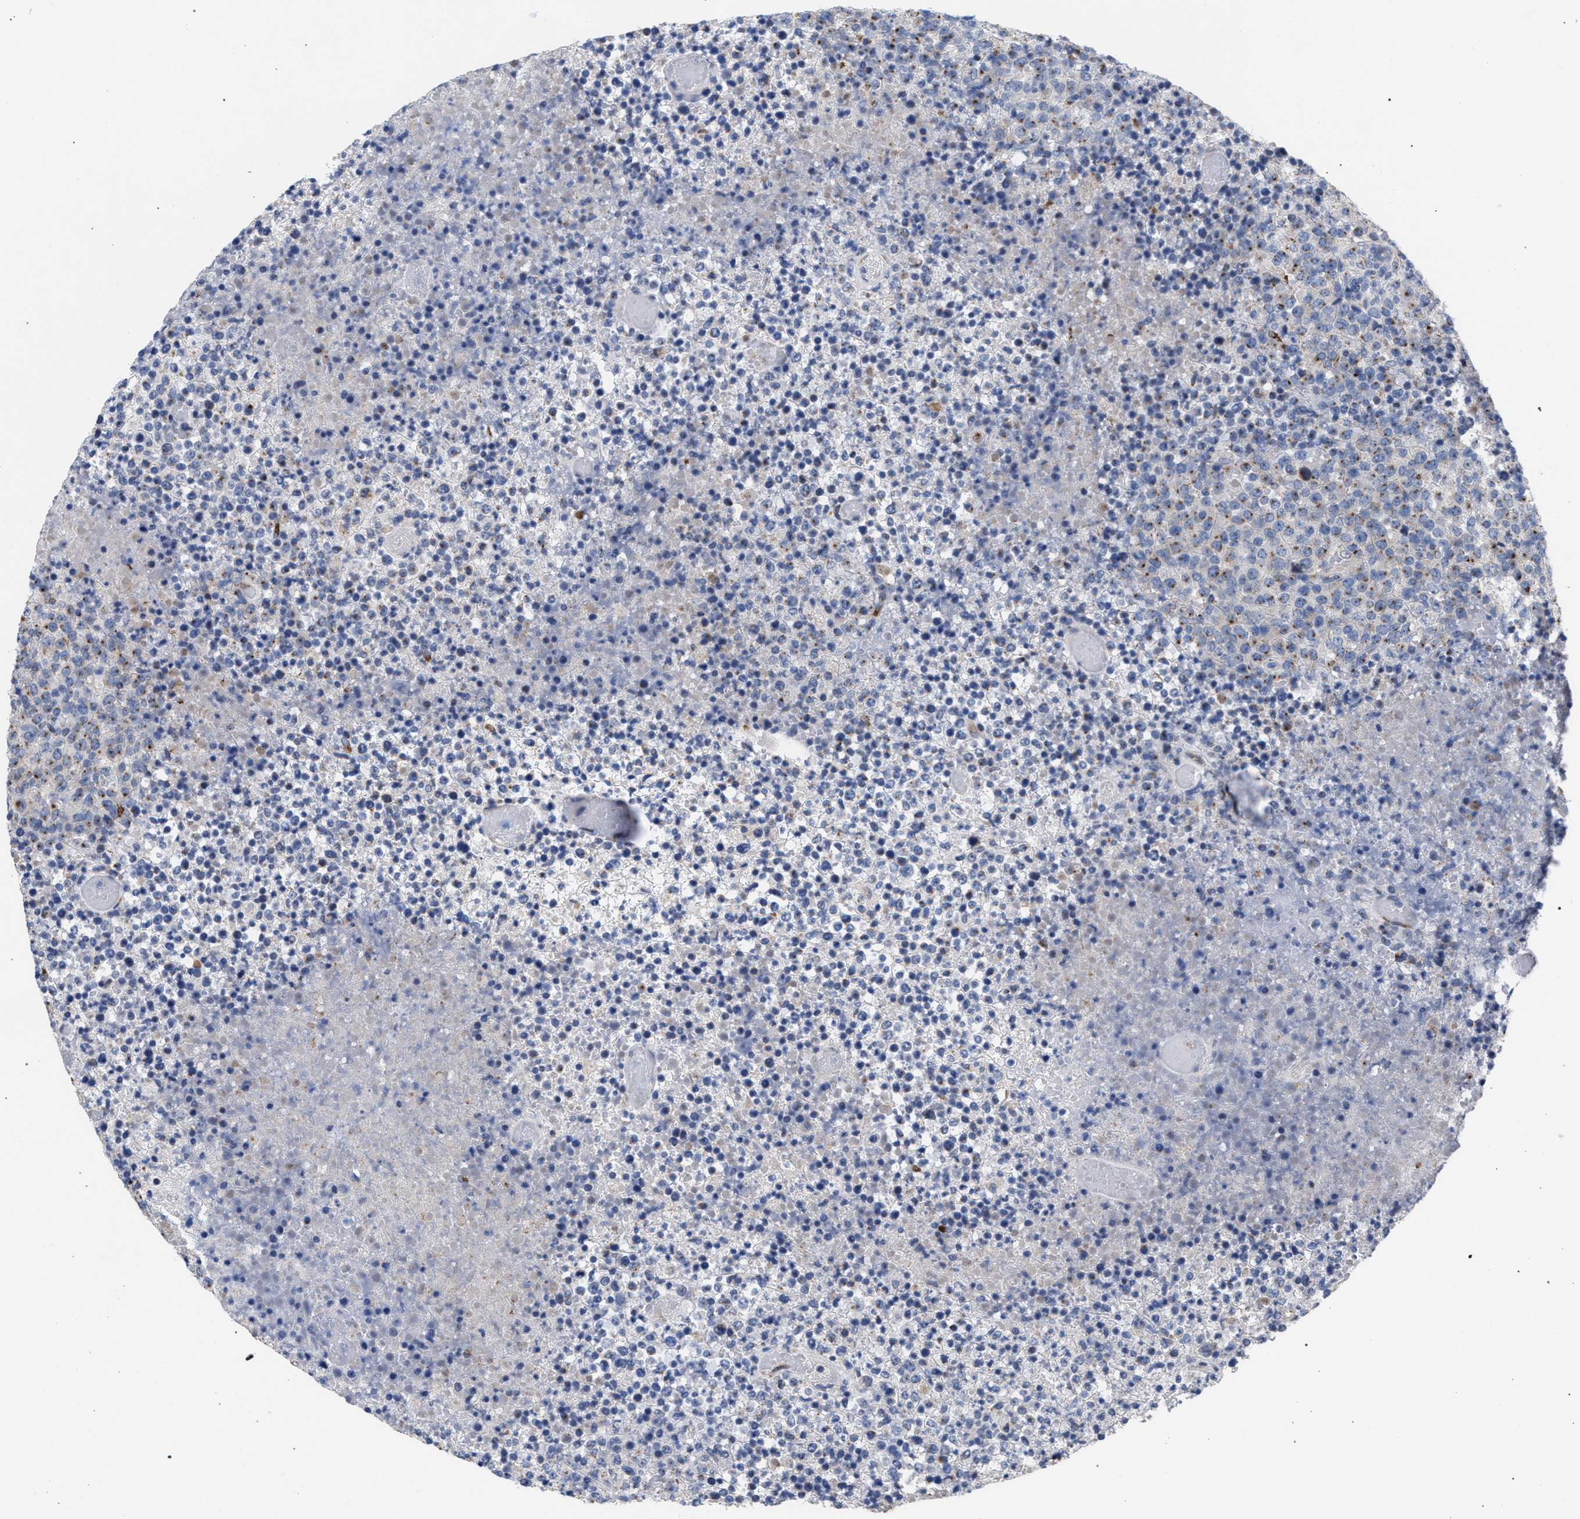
{"staining": {"intensity": "weak", "quantity": ">75%", "location": "cytoplasmic/membranous"}, "tissue": "lymphoma", "cell_type": "Tumor cells", "image_type": "cancer", "snomed": [{"axis": "morphology", "description": "Malignant lymphoma, non-Hodgkin's type, High grade"}, {"axis": "topography", "description": "Lymph node"}], "caption": "Protein analysis of lymphoma tissue reveals weak cytoplasmic/membranous staining in approximately >75% of tumor cells.", "gene": "GOLGA2", "patient": {"sex": "male", "age": 13}}